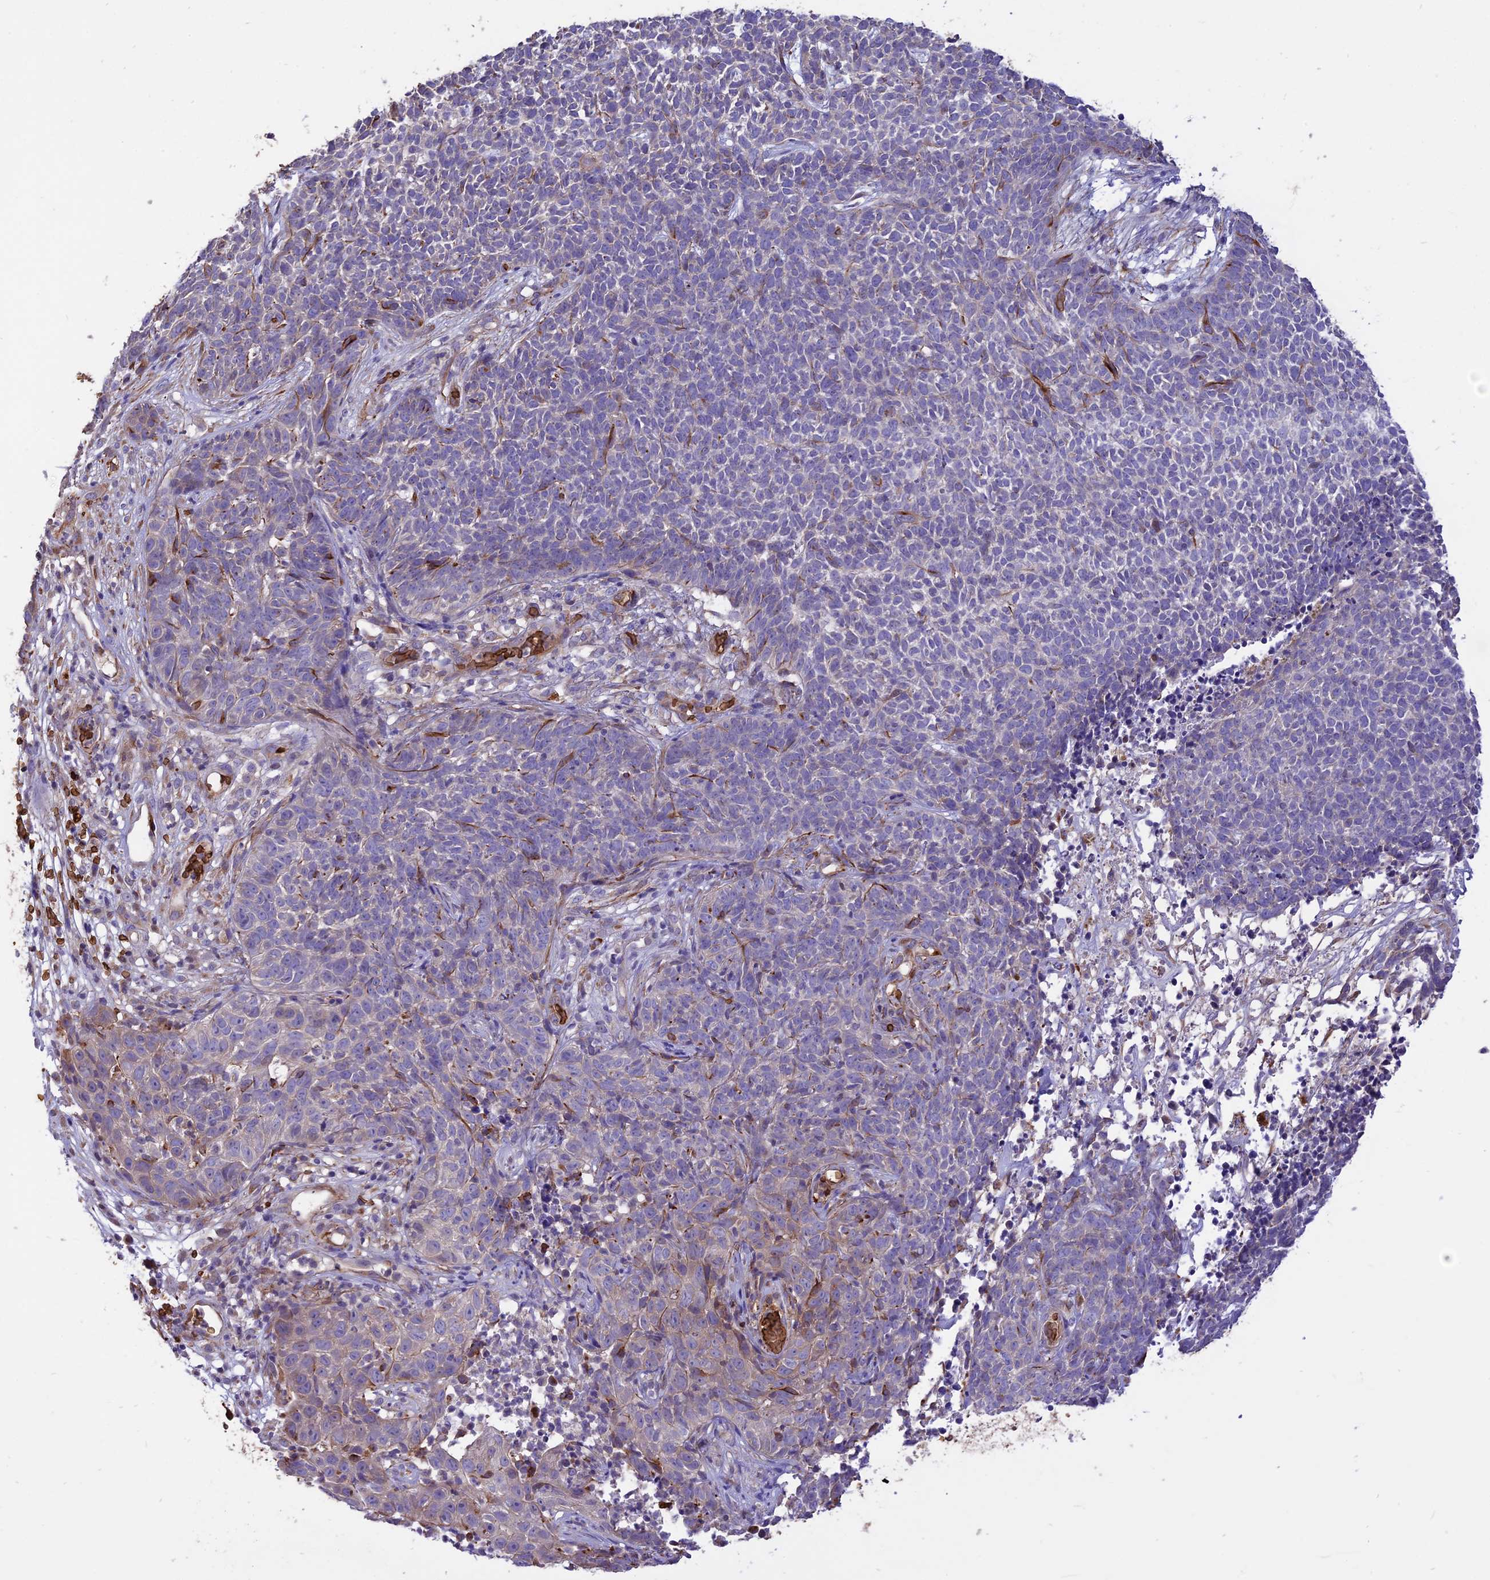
{"staining": {"intensity": "weak", "quantity": "<25%", "location": "cytoplasmic/membranous"}, "tissue": "skin cancer", "cell_type": "Tumor cells", "image_type": "cancer", "snomed": [{"axis": "morphology", "description": "Basal cell carcinoma"}, {"axis": "topography", "description": "Skin"}], "caption": "Protein analysis of skin basal cell carcinoma demonstrates no significant positivity in tumor cells.", "gene": "TTC4", "patient": {"sex": "female", "age": 84}}